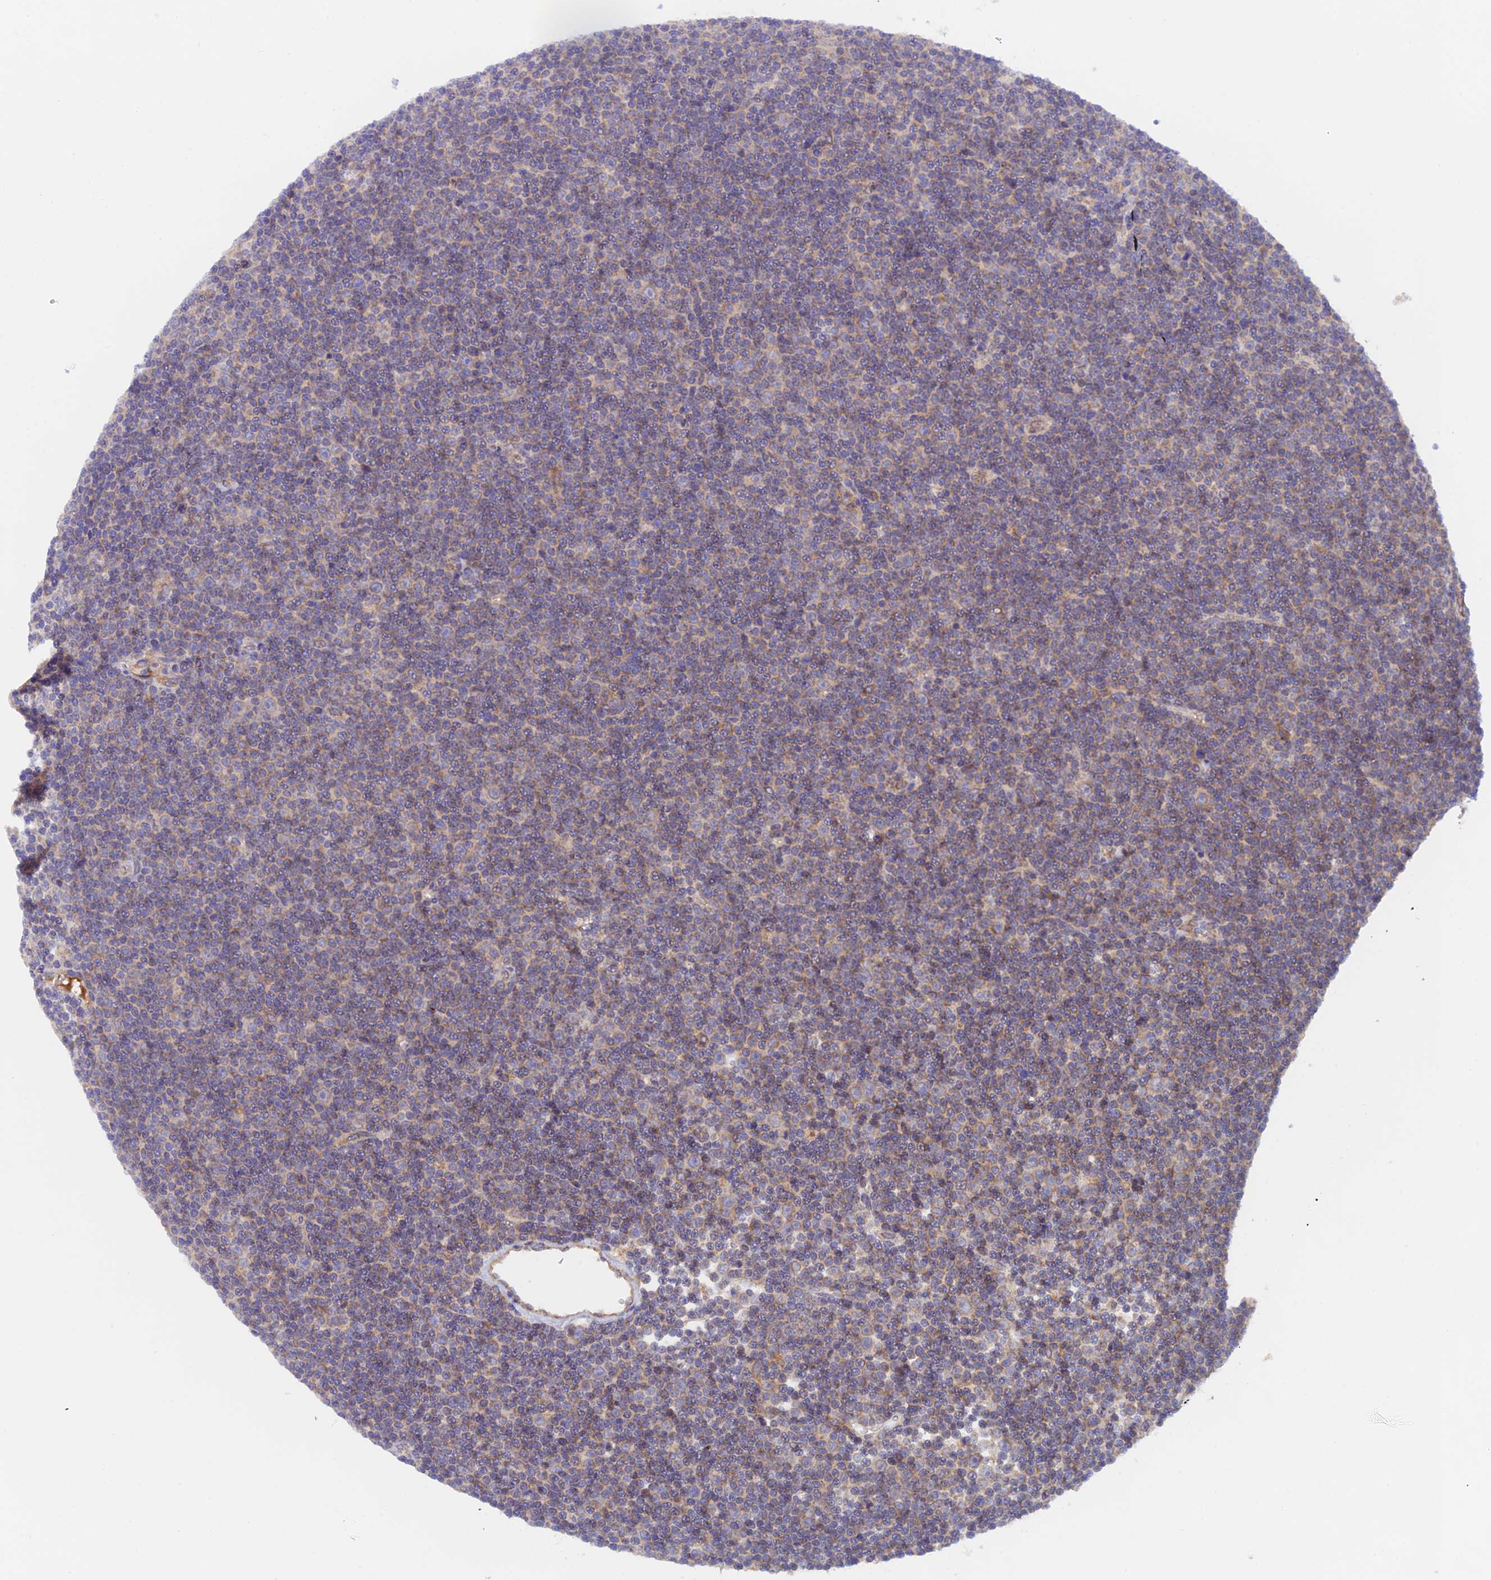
{"staining": {"intensity": "weak", "quantity": "25%-75%", "location": "cytoplasmic/membranous"}, "tissue": "lymphoma", "cell_type": "Tumor cells", "image_type": "cancer", "snomed": [{"axis": "morphology", "description": "Malignant lymphoma, non-Hodgkin's type, Low grade"}, {"axis": "topography", "description": "Lymph node"}], "caption": "Protein staining displays weak cytoplasmic/membranous expression in approximately 25%-75% of tumor cells in lymphoma. The staining was performed using DAB (3,3'-diaminobenzidine) to visualize the protein expression in brown, while the nuclei were stained in blue with hematoxylin (Magnification: 20x).", "gene": "RANBP6", "patient": {"sex": "female", "age": 67}}